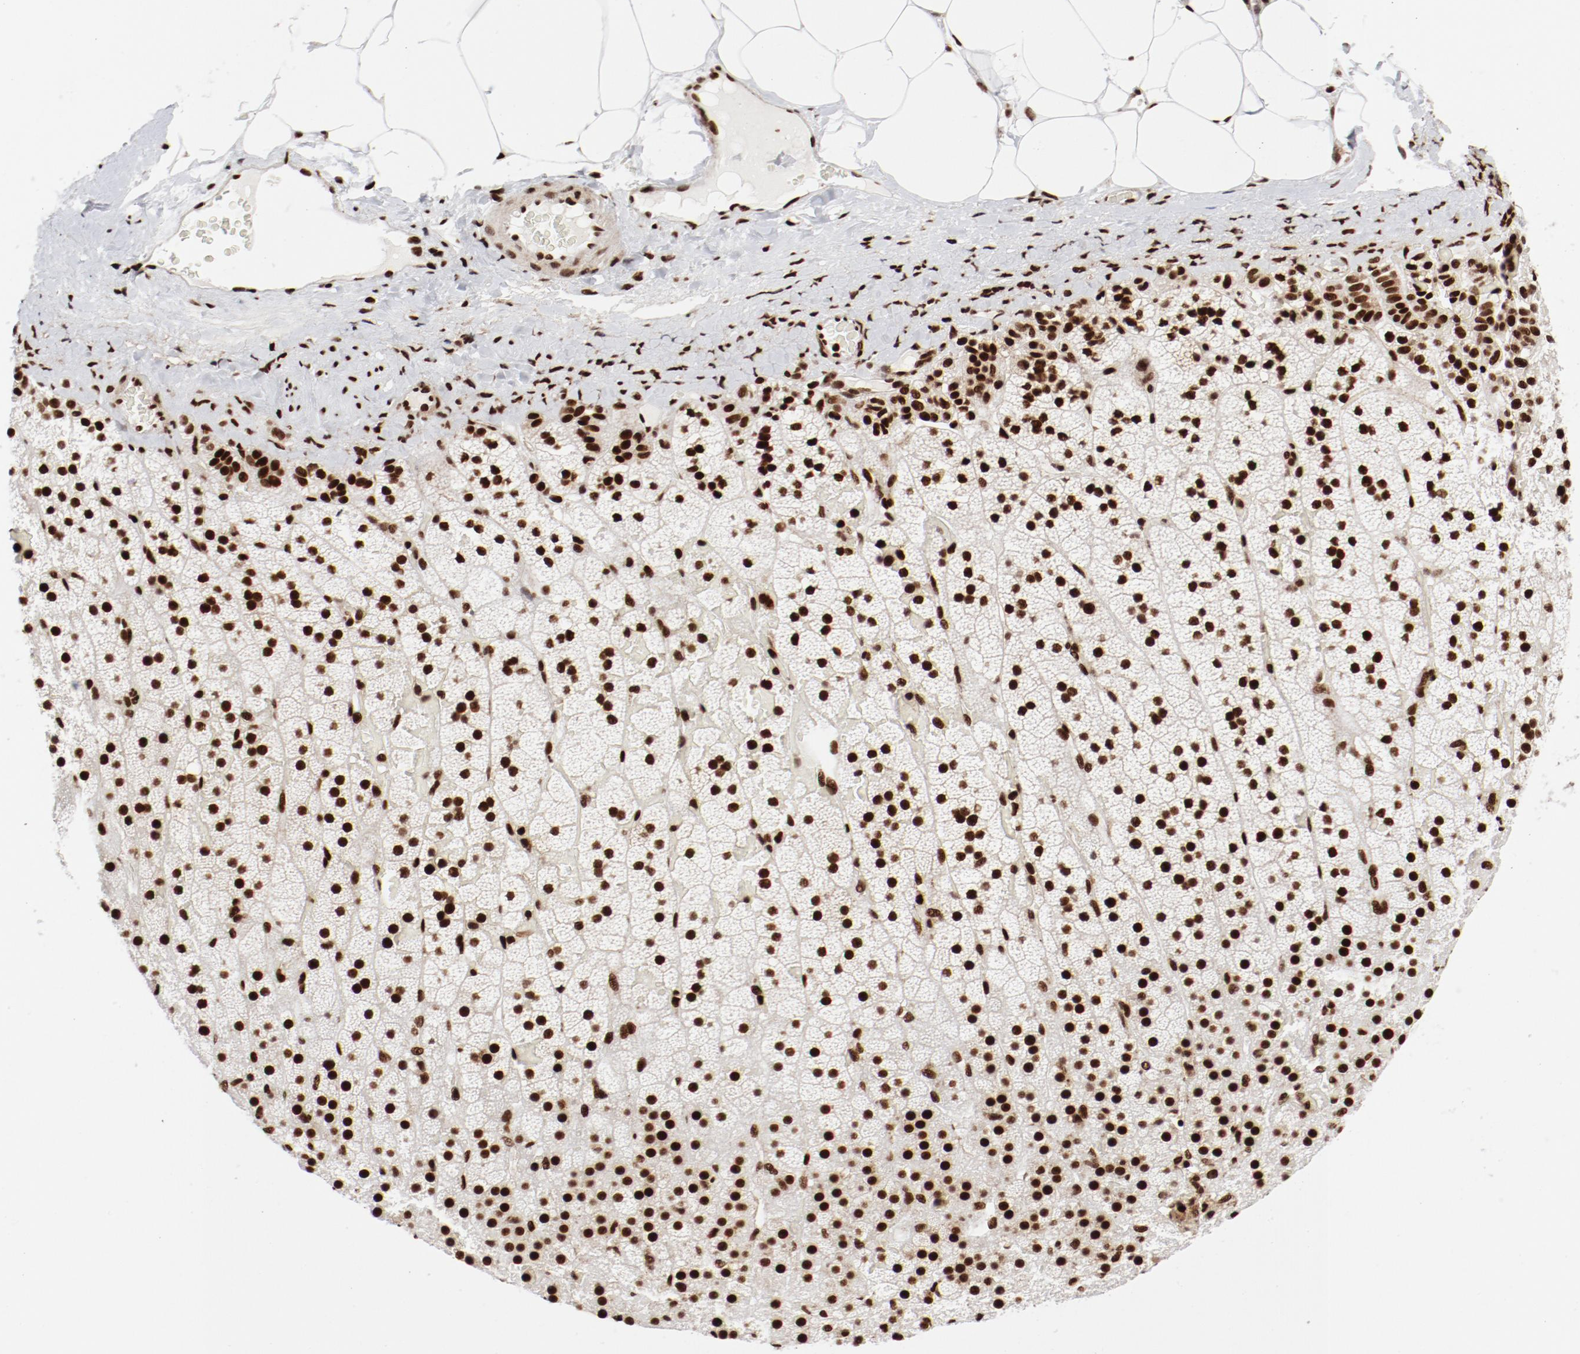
{"staining": {"intensity": "strong", "quantity": ">75%", "location": "nuclear"}, "tissue": "adrenal gland", "cell_type": "Glandular cells", "image_type": "normal", "snomed": [{"axis": "morphology", "description": "Normal tissue, NOS"}, {"axis": "topography", "description": "Adrenal gland"}], "caption": "Strong nuclear staining is identified in approximately >75% of glandular cells in unremarkable adrenal gland.", "gene": "NFYB", "patient": {"sex": "male", "age": 35}}